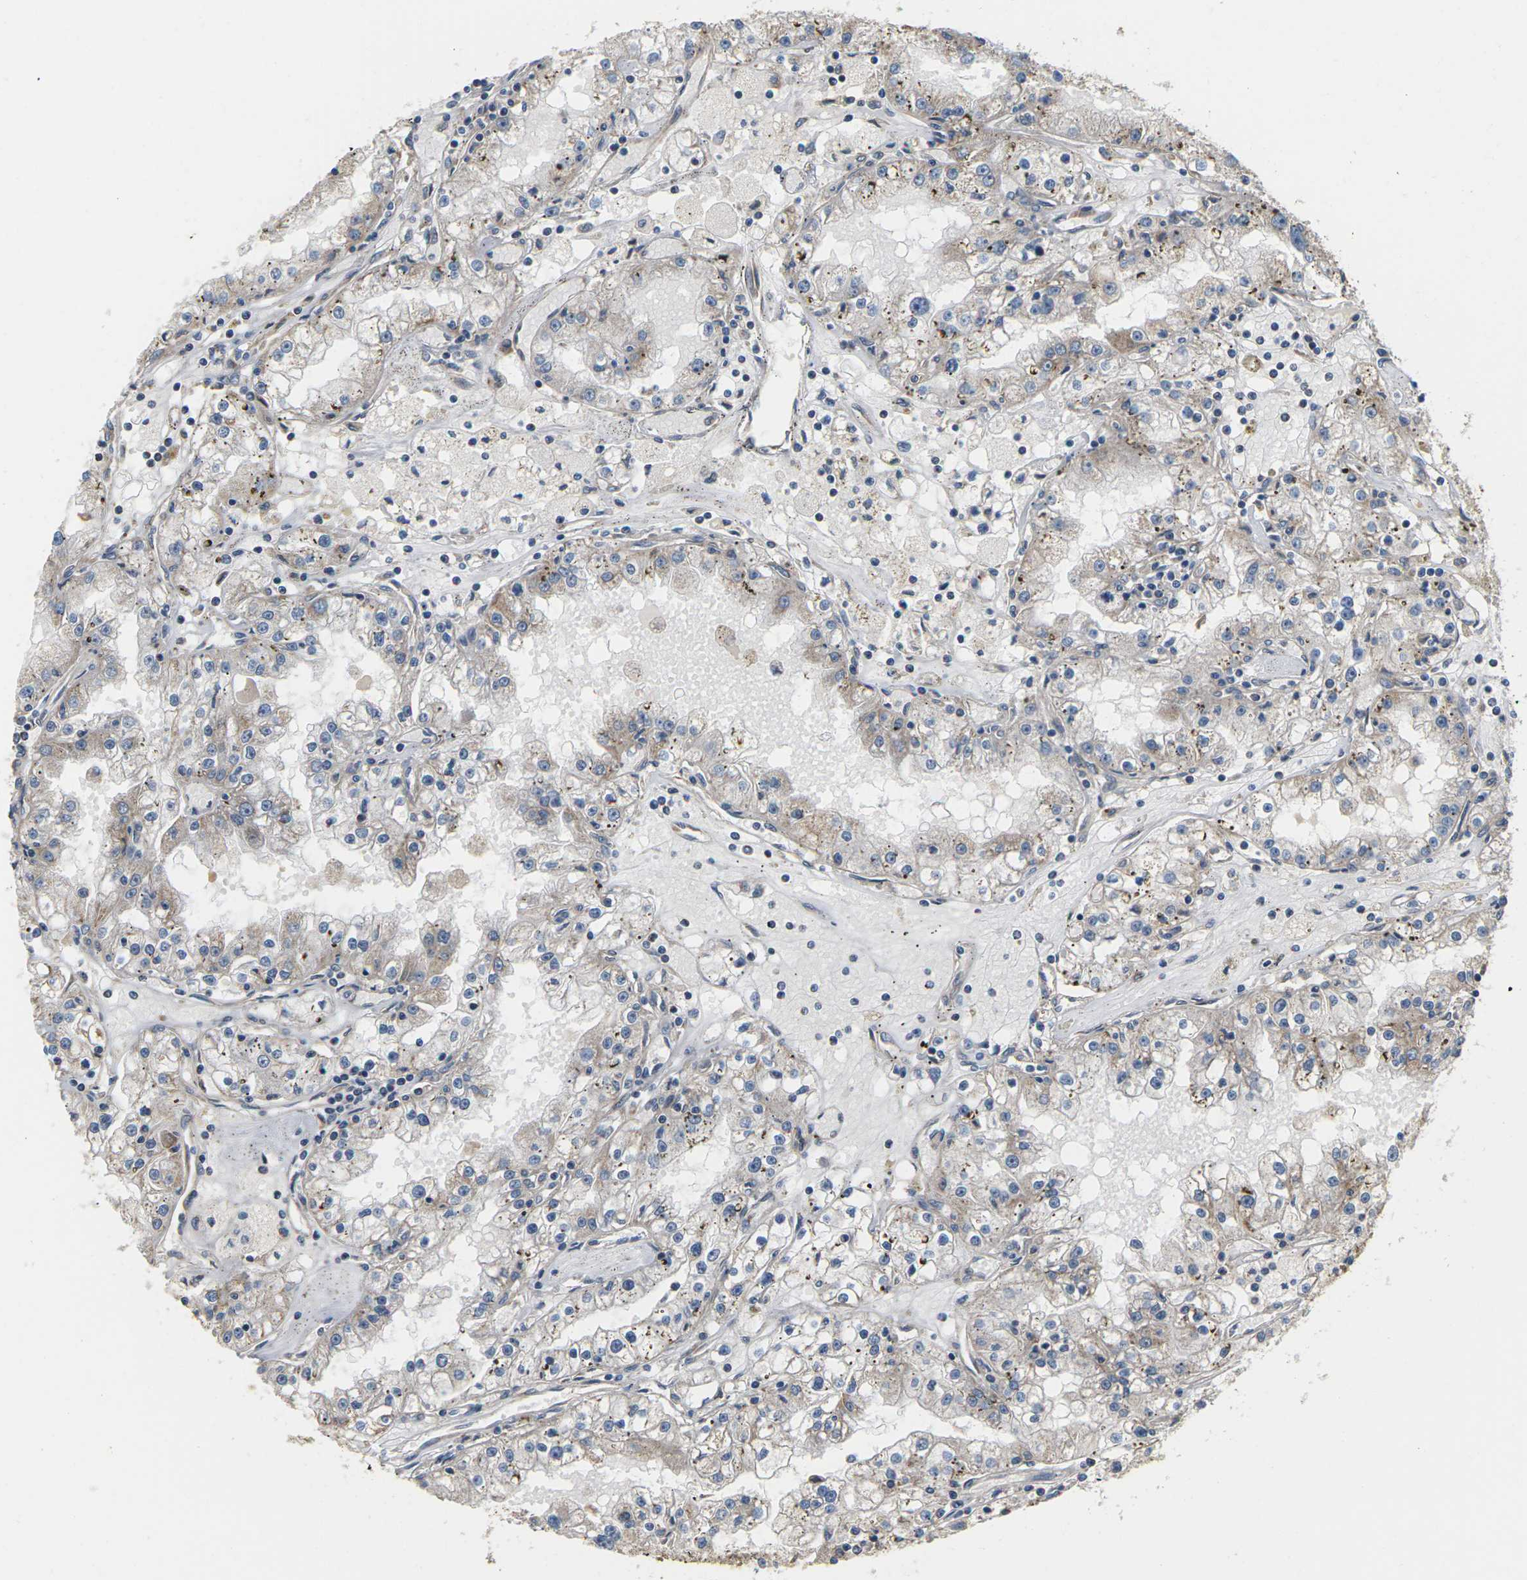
{"staining": {"intensity": "weak", "quantity": "25%-75%", "location": "cytoplasmic/membranous"}, "tissue": "renal cancer", "cell_type": "Tumor cells", "image_type": "cancer", "snomed": [{"axis": "morphology", "description": "Adenocarcinoma, NOS"}, {"axis": "topography", "description": "Kidney"}], "caption": "Renal cancer (adenocarcinoma) stained with a brown dye shows weak cytoplasmic/membranous positive expression in approximately 25%-75% of tumor cells.", "gene": "PCDHB4", "patient": {"sex": "male", "age": 56}}